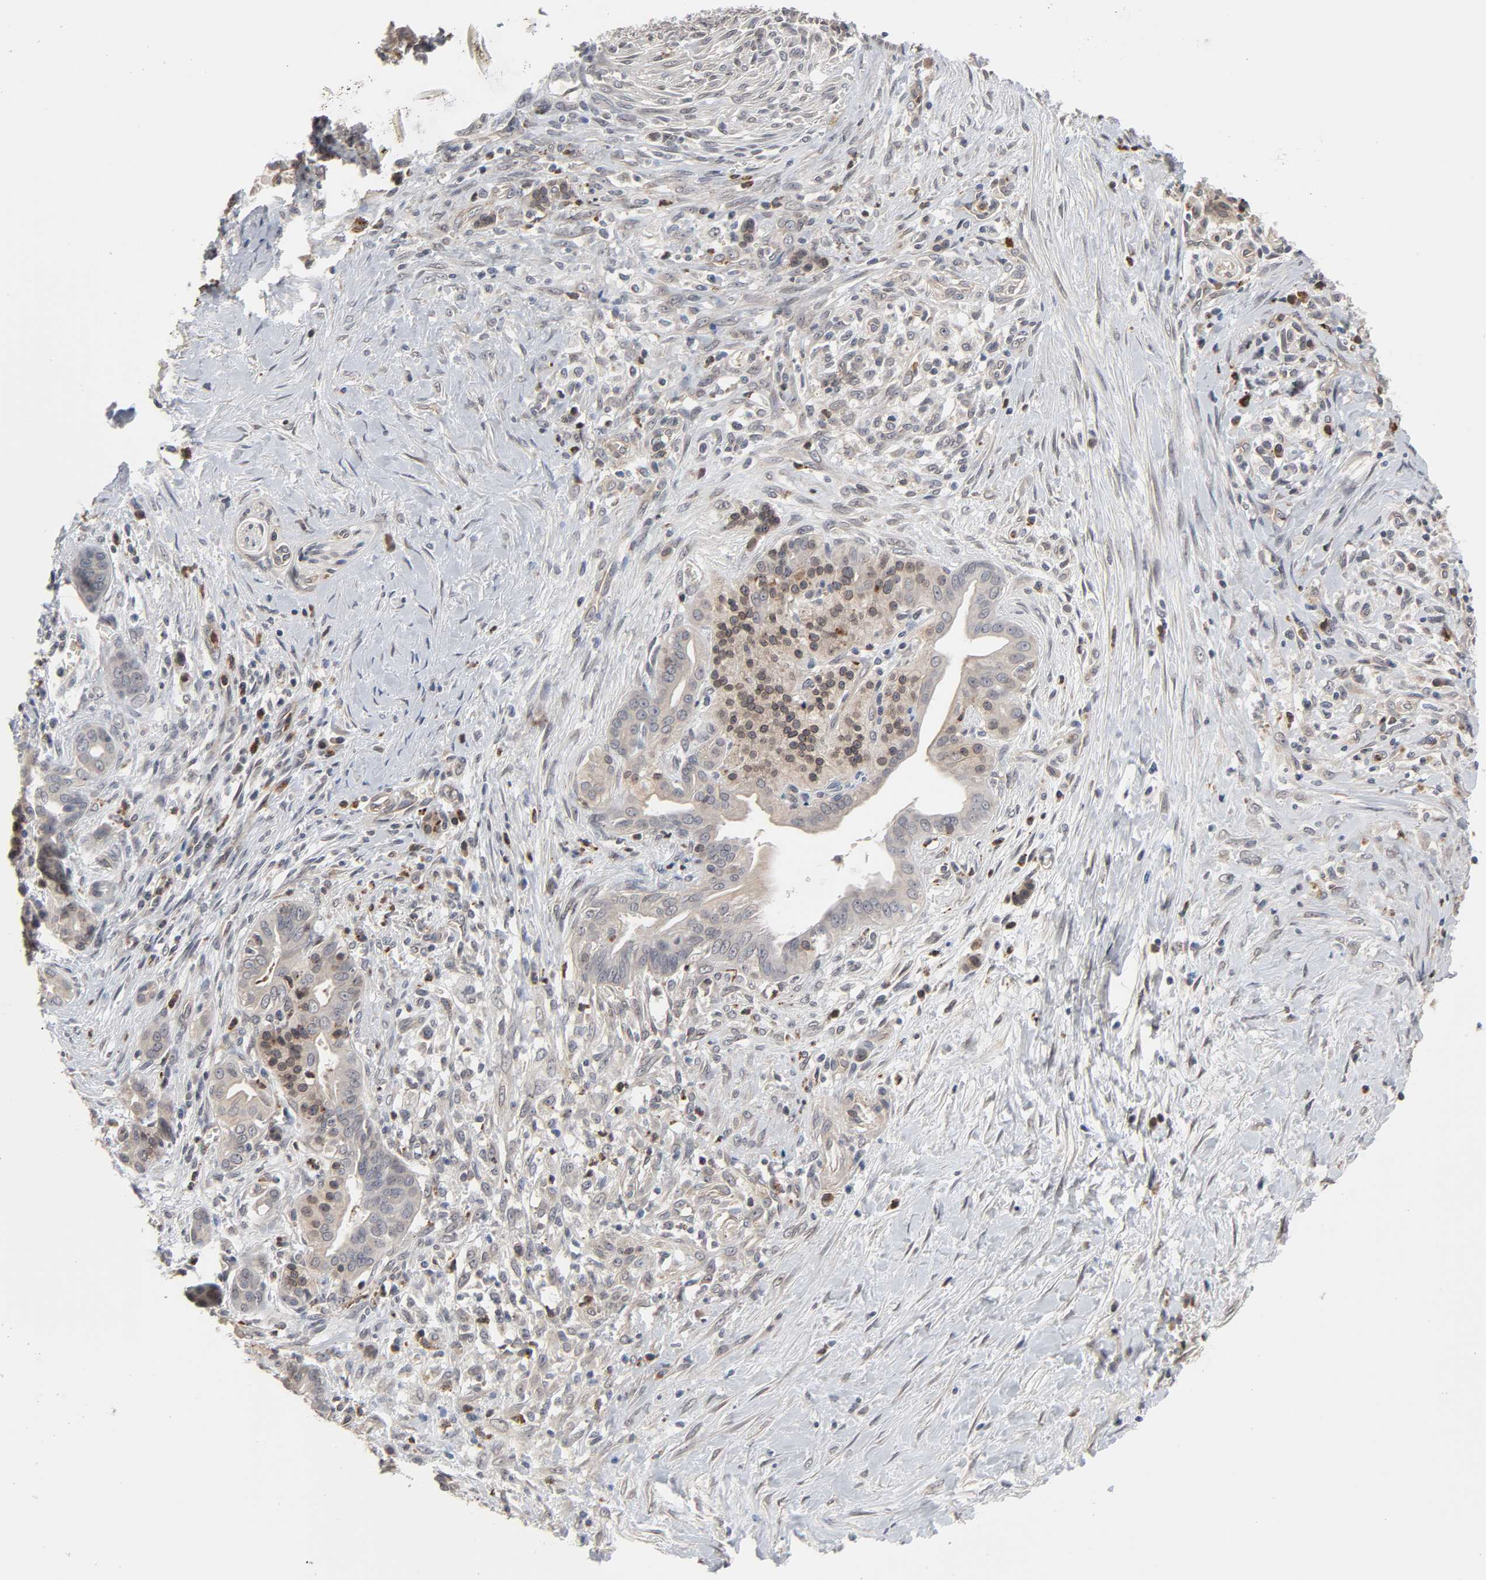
{"staining": {"intensity": "weak", "quantity": ">75%", "location": "cytoplasmic/membranous"}, "tissue": "pancreatic cancer", "cell_type": "Tumor cells", "image_type": "cancer", "snomed": [{"axis": "morphology", "description": "Adenocarcinoma, NOS"}, {"axis": "topography", "description": "Pancreas"}], "caption": "Tumor cells exhibit low levels of weak cytoplasmic/membranous positivity in approximately >75% of cells in pancreatic adenocarcinoma. (Stains: DAB (3,3'-diaminobenzidine) in brown, nuclei in blue, Microscopy: brightfield microscopy at high magnification).", "gene": "CCDC175", "patient": {"sex": "male", "age": 59}}